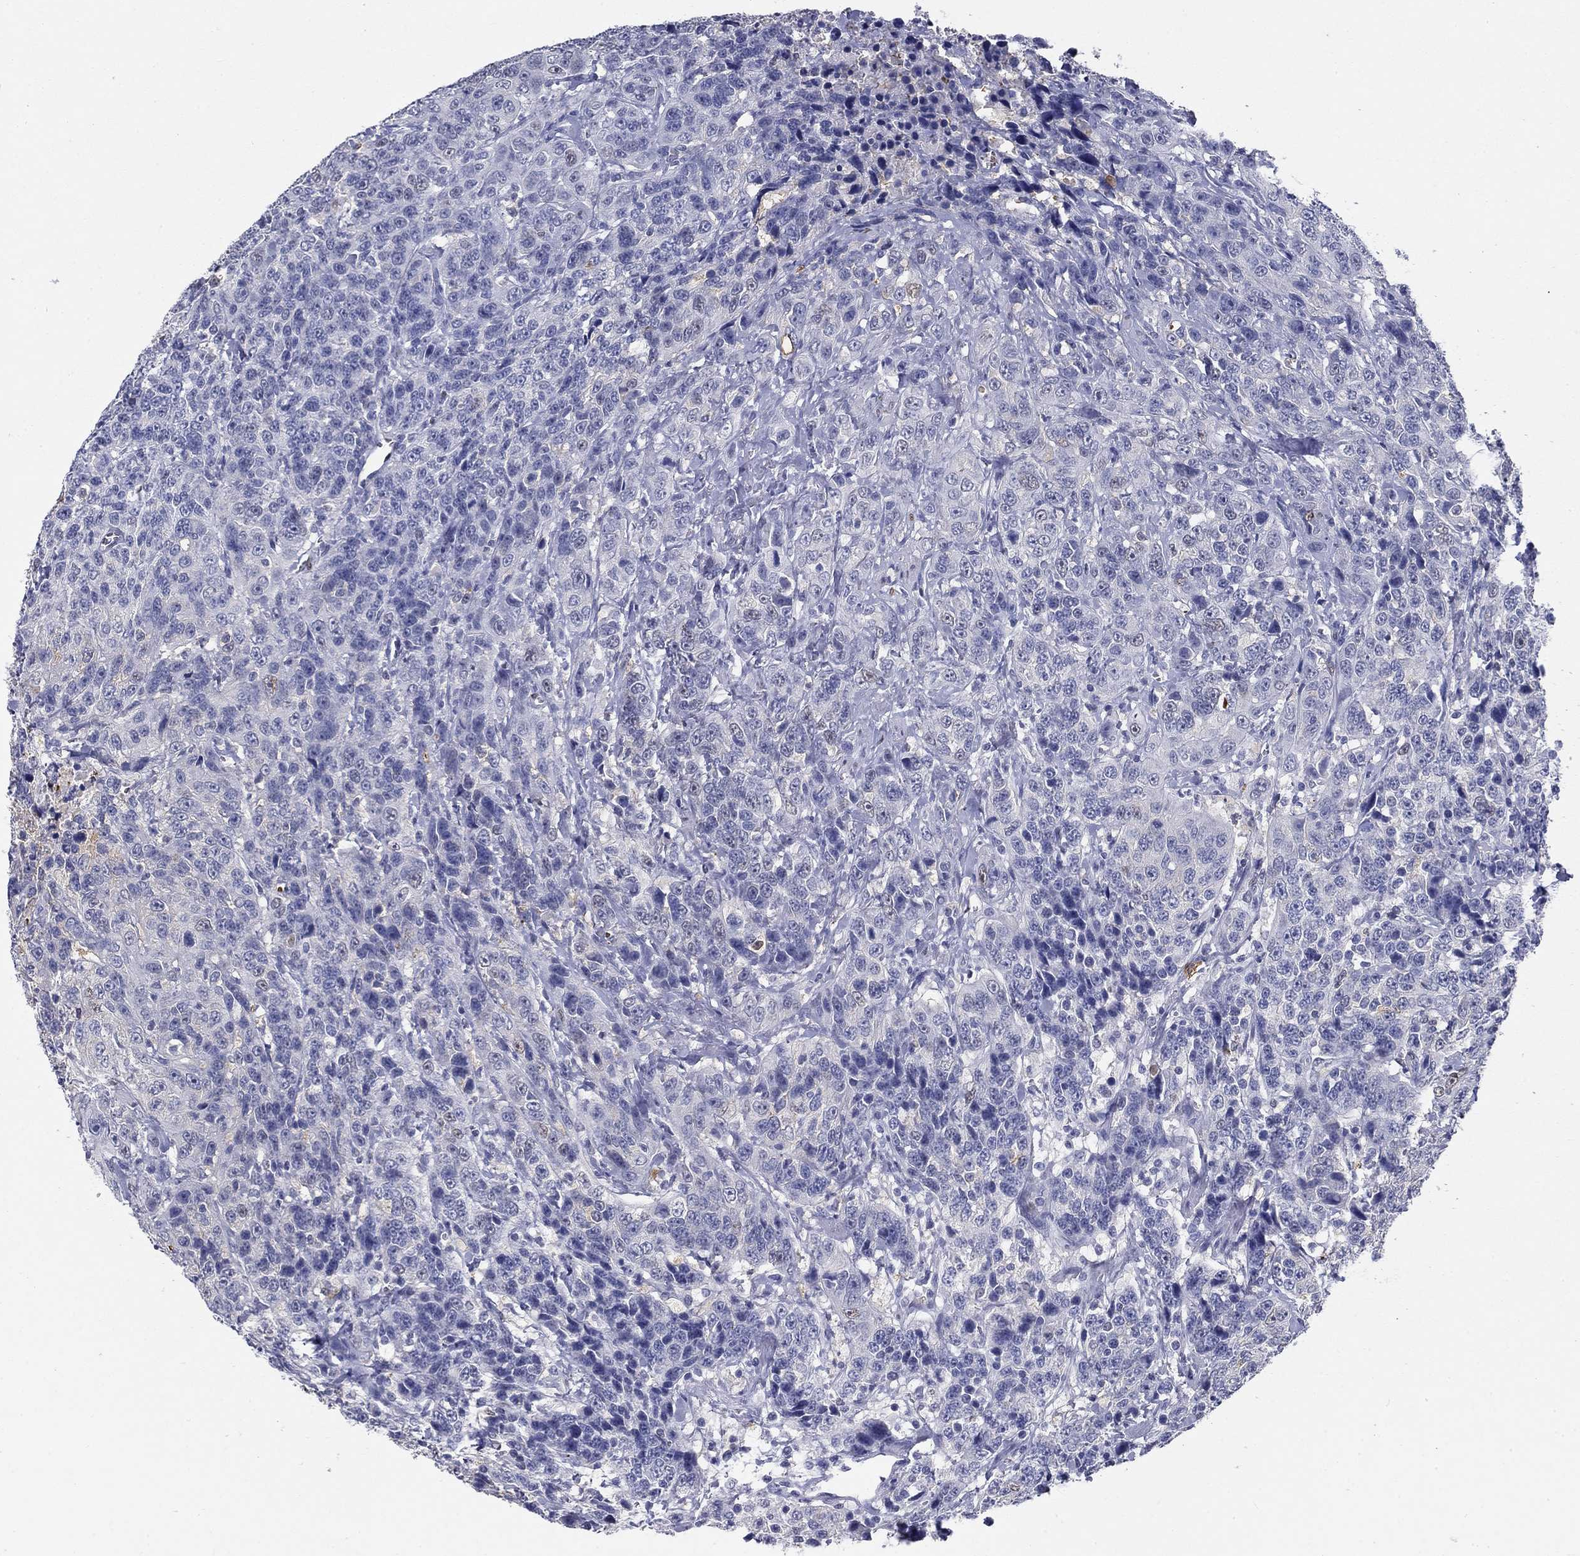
{"staining": {"intensity": "weak", "quantity": "<25%", "location": "cytoplasmic/membranous"}, "tissue": "urothelial cancer", "cell_type": "Tumor cells", "image_type": "cancer", "snomed": [{"axis": "morphology", "description": "Urothelial carcinoma, NOS"}, {"axis": "morphology", "description": "Urothelial carcinoma, High grade"}, {"axis": "topography", "description": "Urinary bladder"}], "caption": "DAB (3,3'-diaminobenzidine) immunohistochemical staining of transitional cell carcinoma reveals no significant expression in tumor cells.", "gene": "IGSF8", "patient": {"sex": "female", "age": 73}}